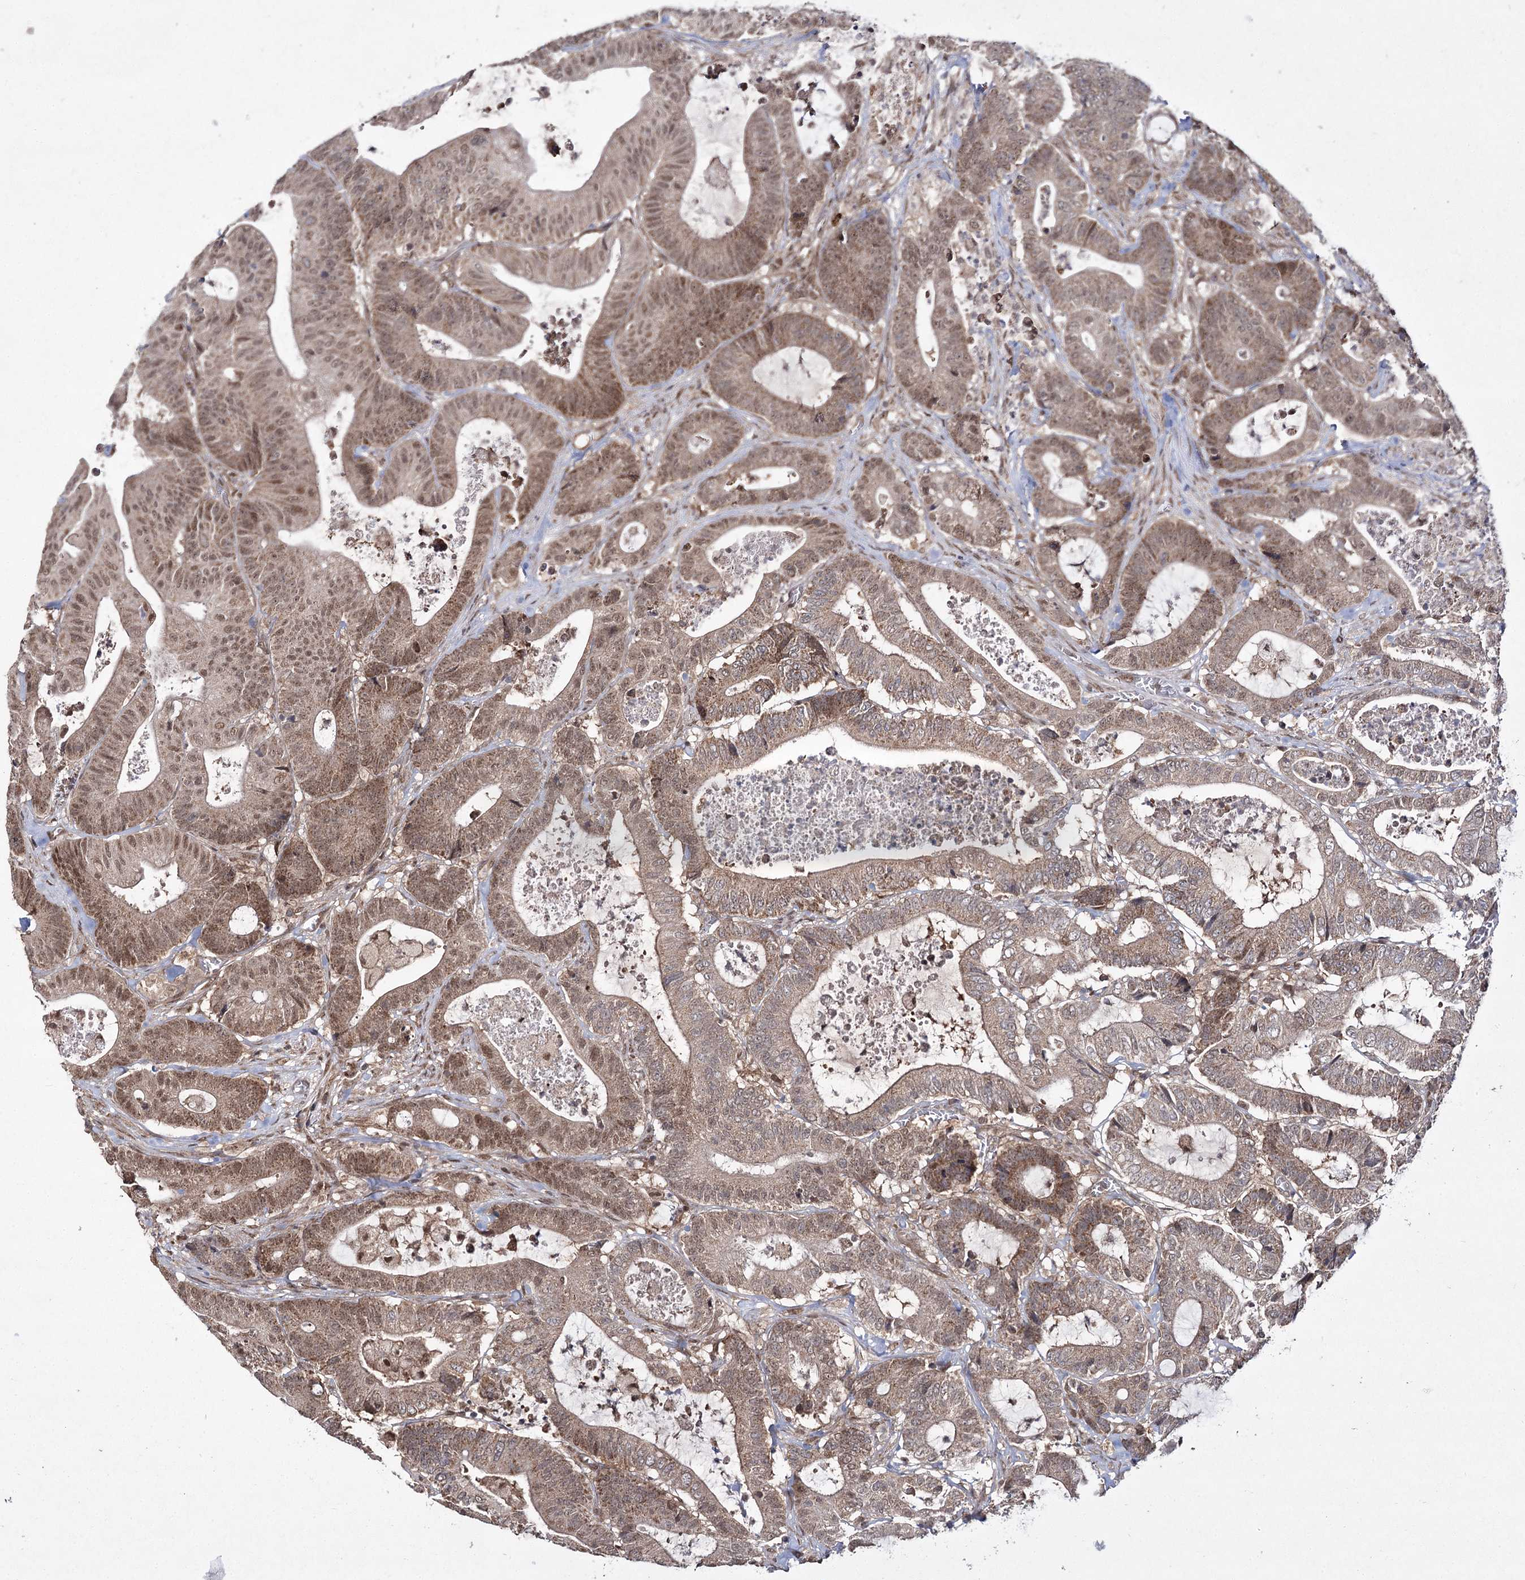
{"staining": {"intensity": "moderate", "quantity": ">75%", "location": "cytoplasmic/membranous,nuclear"}, "tissue": "colorectal cancer", "cell_type": "Tumor cells", "image_type": "cancer", "snomed": [{"axis": "morphology", "description": "Adenocarcinoma, NOS"}, {"axis": "topography", "description": "Colon"}], "caption": "This photomicrograph shows IHC staining of adenocarcinoma (colorectal), with medium moderate cytoplasmic/membranous and nuclear expression in approximately >75% of tumor cells.", "gene": "TRNT1", "patient": {"sex": "female", "age": 84}}